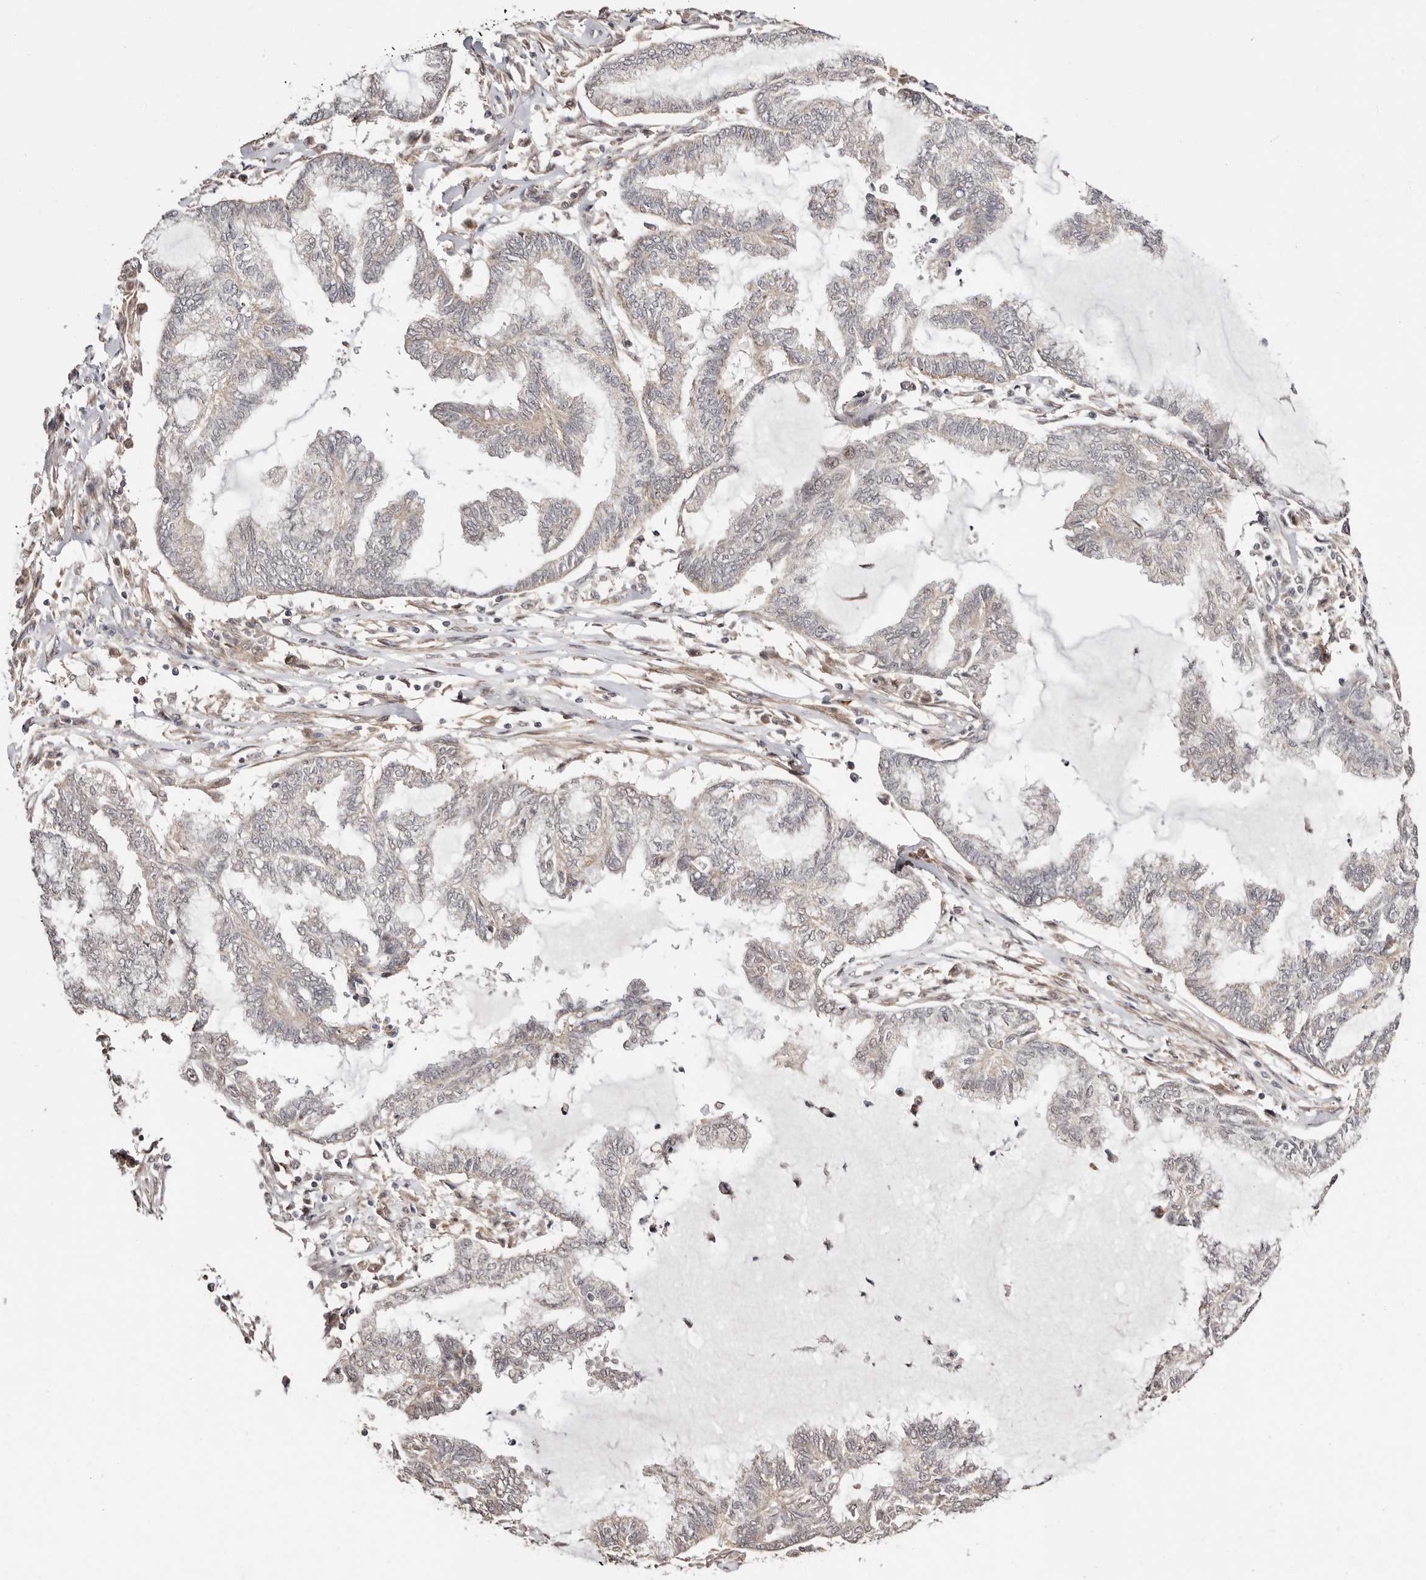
{"staining": {"intensity": "negative", "quantity": "none", "location": "none"}, "tissue": "endometrial cancer", "cell_type": "Tumor cells", "image_type": "cancer", "snomed": [{"axis": "morphology", "description": "Adenocarcinoma, NOS"}, {"axis": "topography", "description": "Endometrium"}], "caption": "A photomicrograph of human endometrial cancer (adenocarcinoma) is negative for staining in tumor cells.", "gene": "CTNNBL1", "patient": {"sex": "female", "age": 86}}